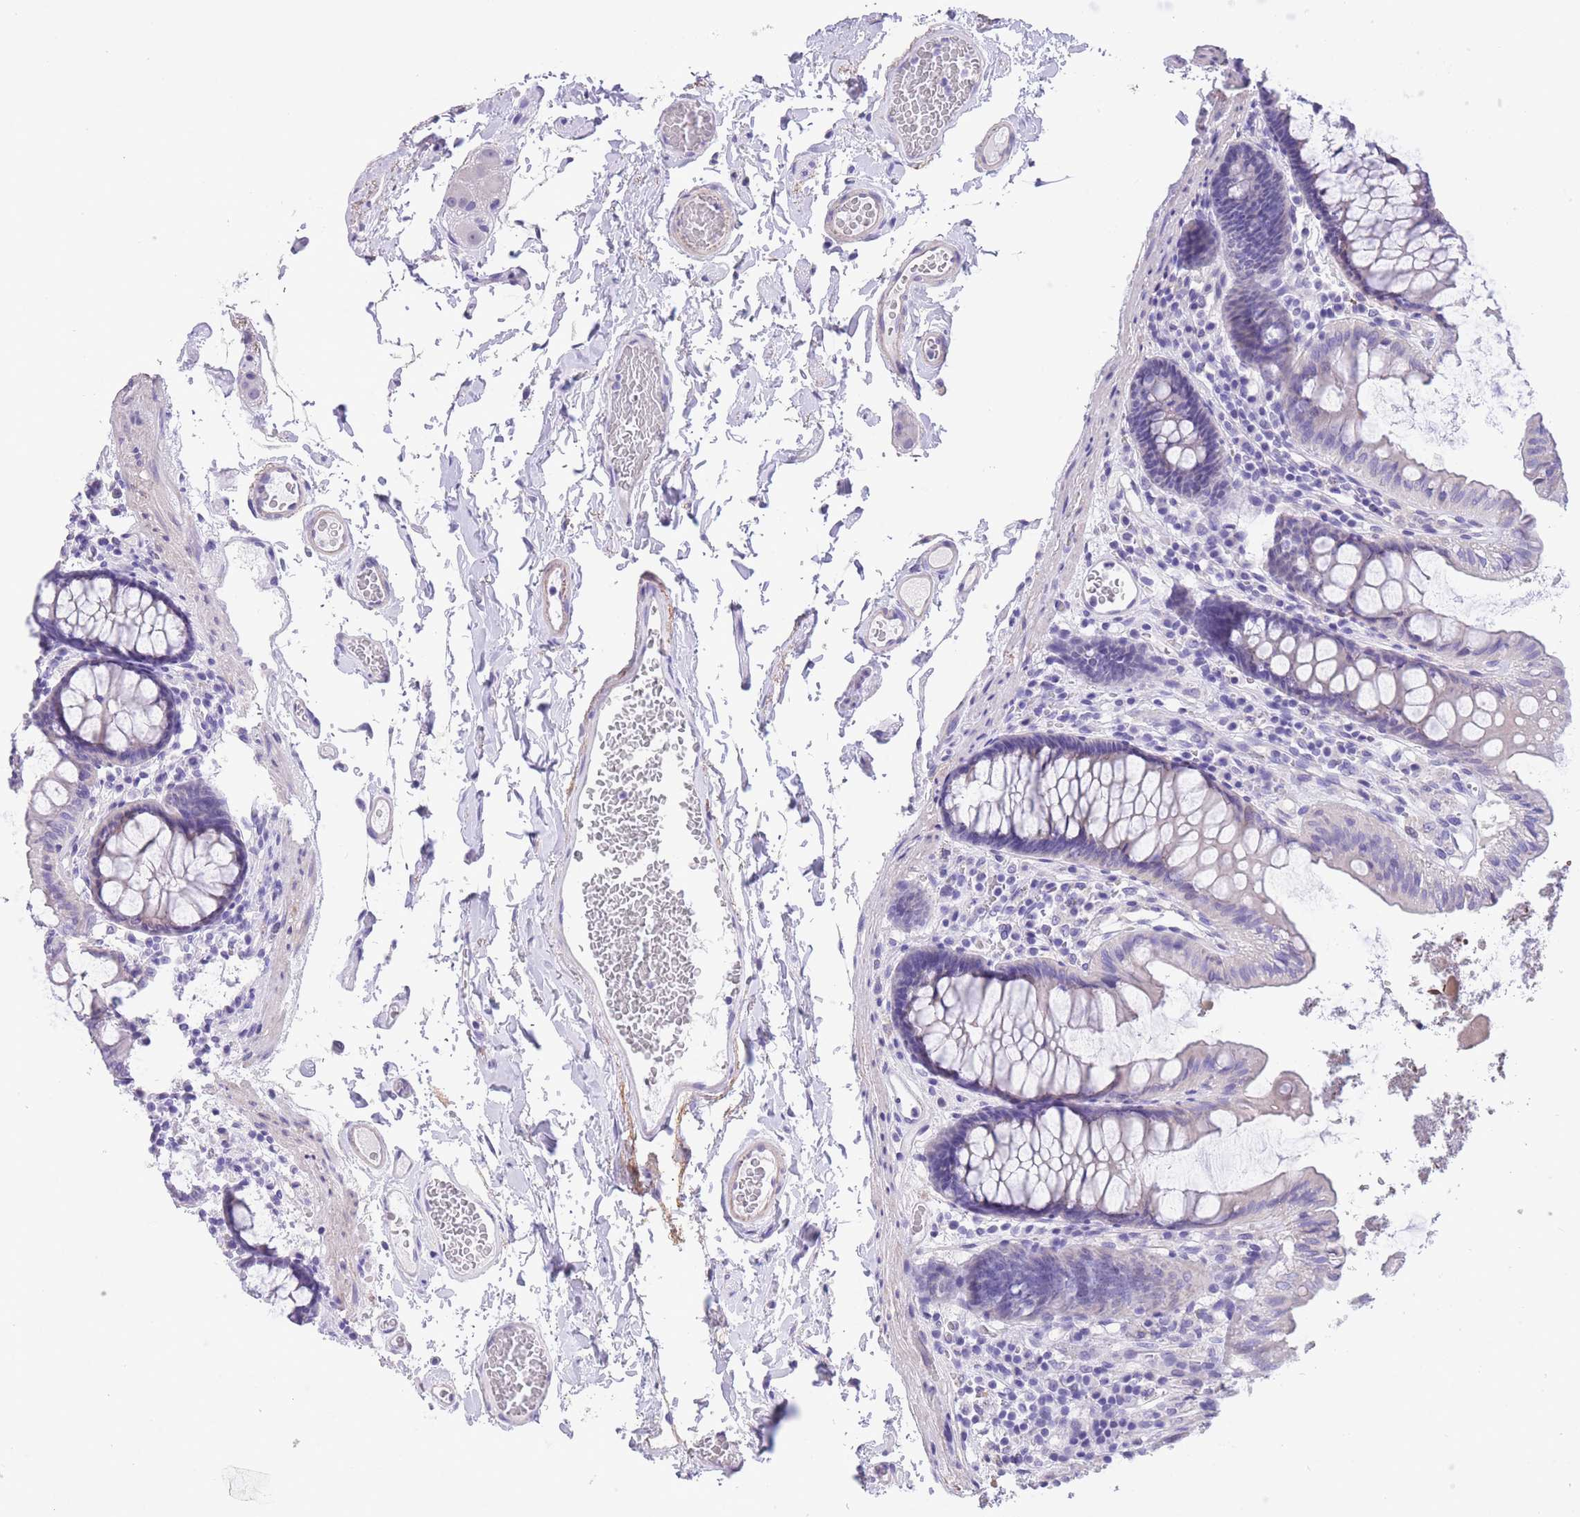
{"staining": {"intensity": "negative", "quantity": "none", "location": "none"}, "tissue": "colon", "cell_type": "Endothelial cells", "image_type": "normal", "snomed": [{"axis": "morphology", "description": "Normal tissue, NOS"}, {"axis": "topography", "description": "Colon"}], "caption": "This is a micrograph of IHC staining of unremarkable colon, which shows no expression in endothelial cells.", "gene": "RAI2", "patient": {"sex": "male", "age": 84}}